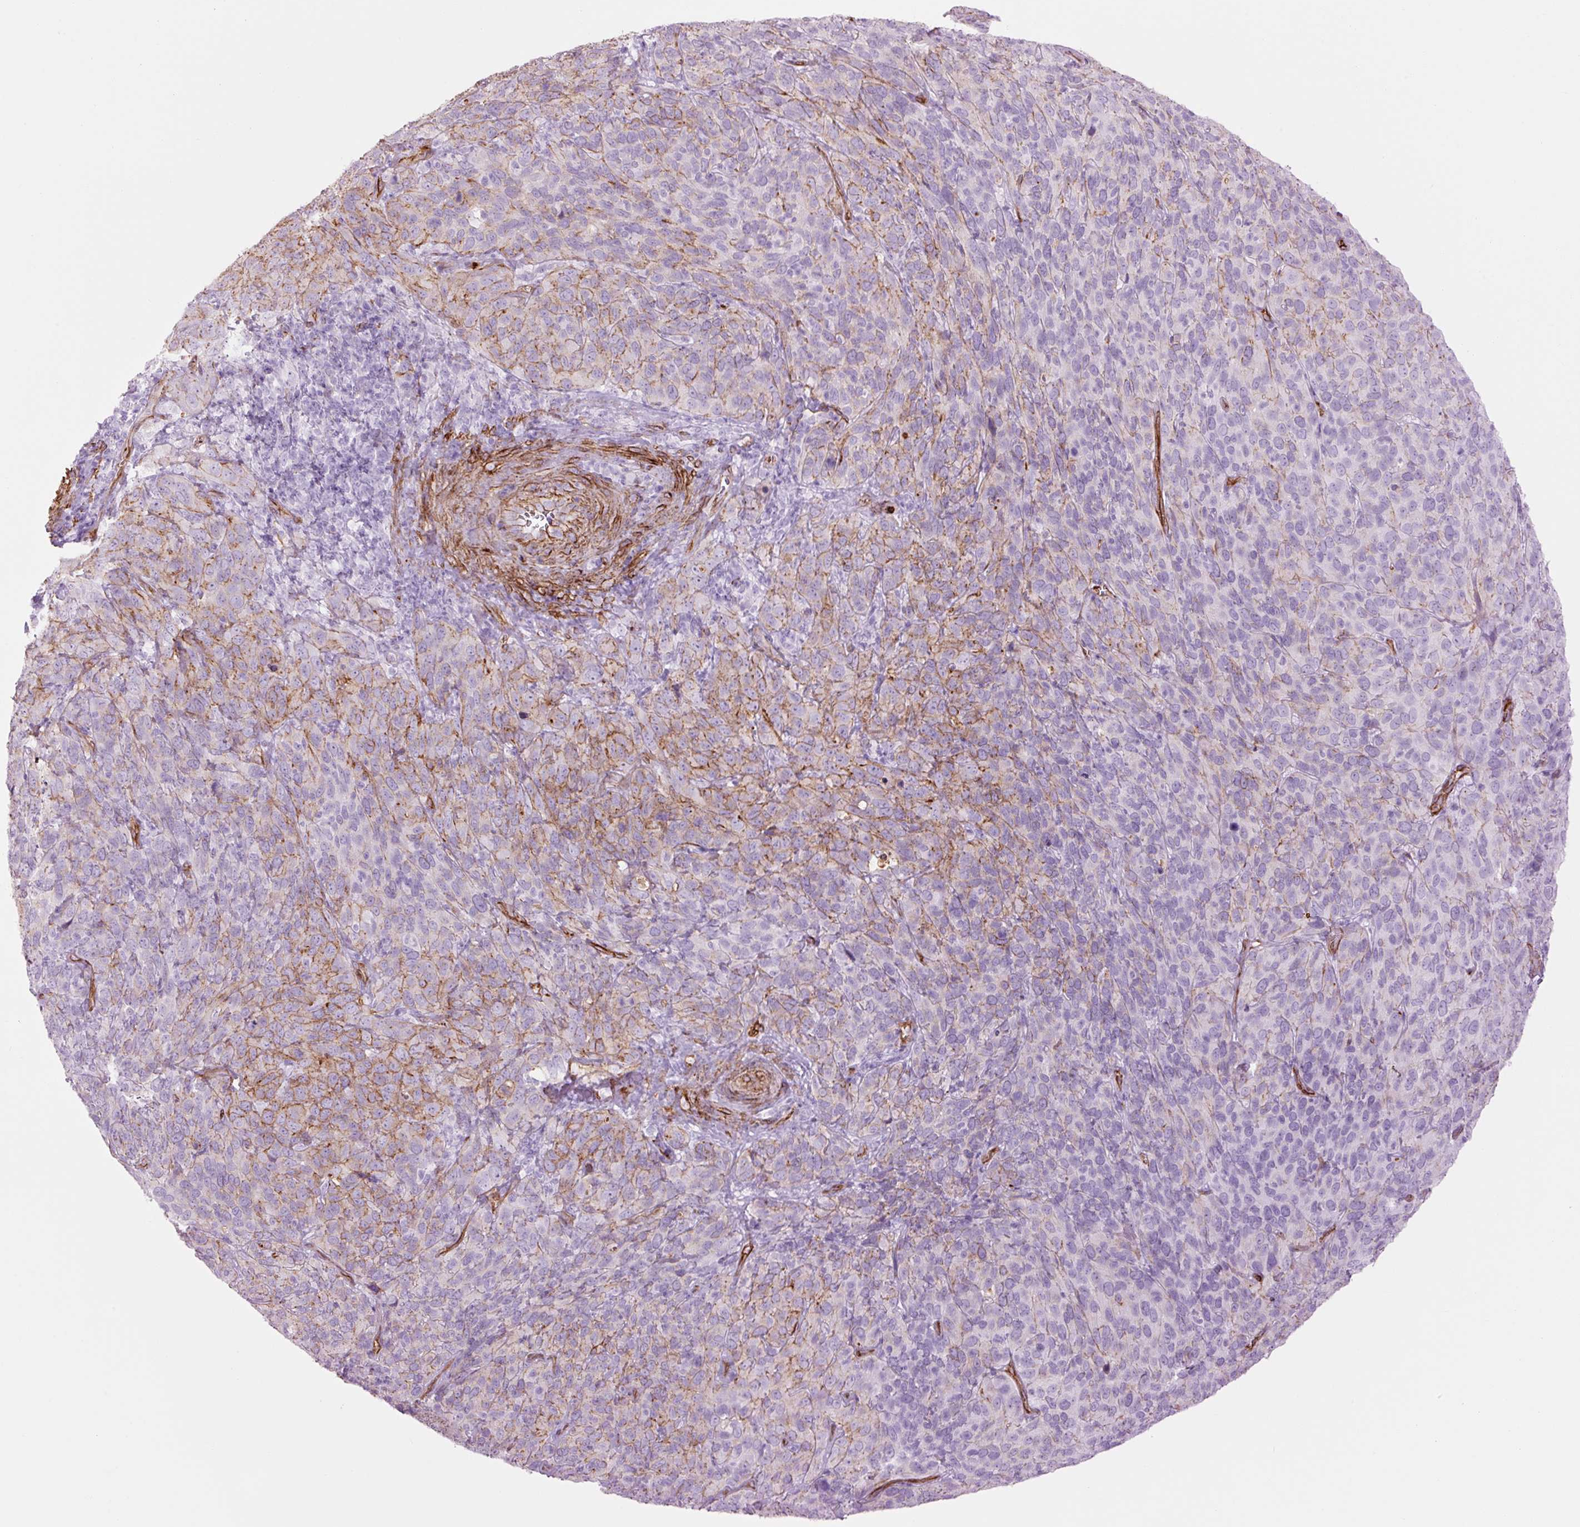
{"staining": {"intensity": "moderate", "quantity": "<25%", "location": "cytoplasmic/membranous"}, "tissue": "cervical cancer", "cell_type": "Tumor cells", "image_type": "cancer", "snomed": [{"axis": "morphology", "description": "Normal tissue, NOS"}, {"axis": "morphology", "description": "Squamous cell carcinoma, NOS"}, {"axis": "topography", "description": "Cervix"}], "caption": "Immunohistochemical staining of human squamous cell carcinoma (cervical) demonstrates low levels of moderate cytoplasmic/membranous protein expression in approximately <25% of tumor cells. The staining is performed using DAB (3,3'-diaminobenzidine) brown chromogen to label protein expression. The nuclei are counter-stained blue using hematoxylin.", "gene": "CAV1", "patient": {"sex": "female", "age": 51}}